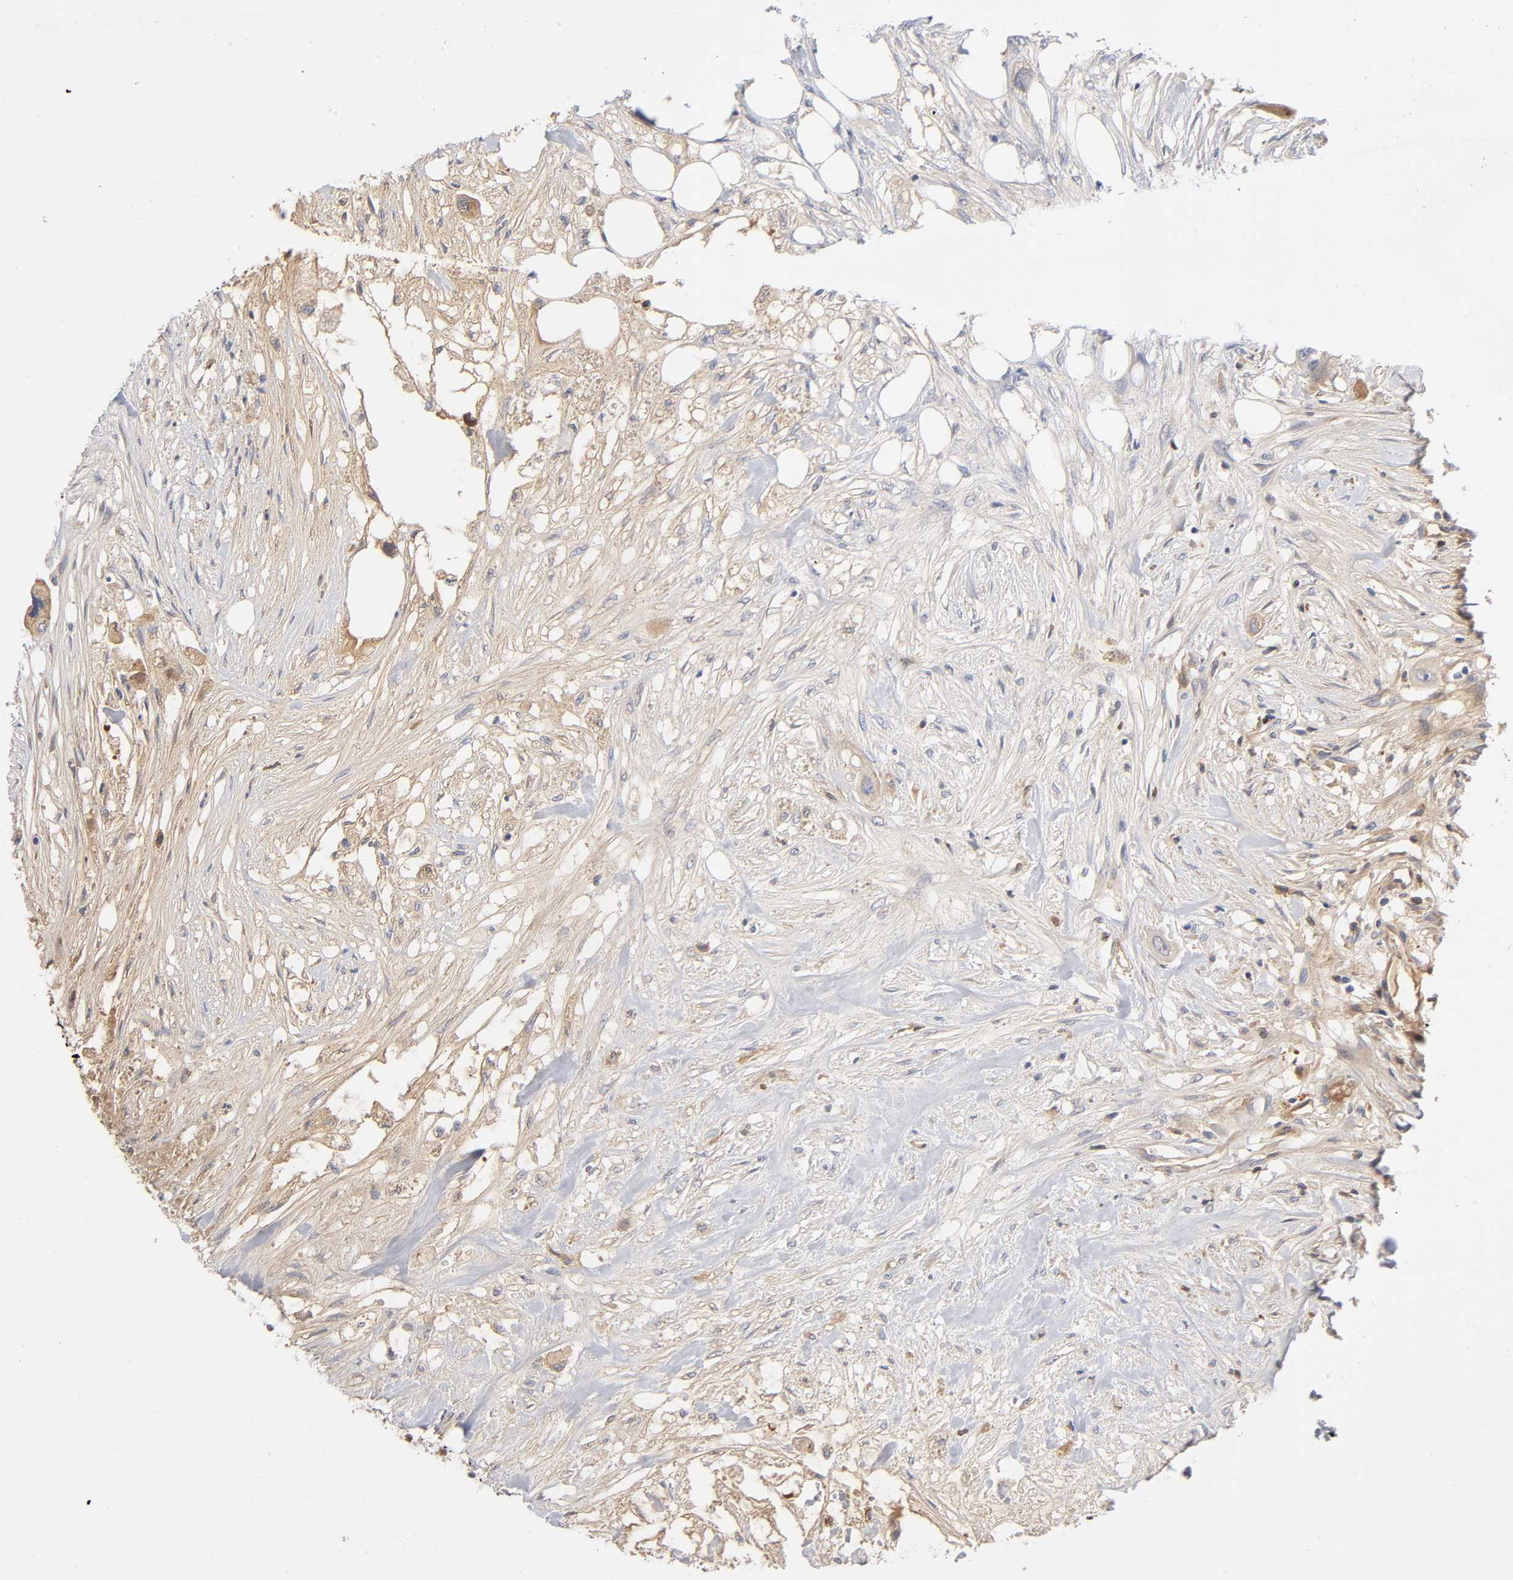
{"staining": {"intensity": "moderate", "quantity": "25%-75%", "location": "cytoplasmic/membranous"}, "tissue": "colorectal cancer", "cell_type": "Tumor cells", "image_type": "cancer", "snomed": [{"axis": "morphology", "description": "Adenocarcinoma, NOS"}, {"axis": "topography", "description": "Colon"}], "caption": "IHC (DAB) staining of human adenocarcinoma (colorectal) shows moderate cytoplasmic/membranous protein positivity in approximately 25%-75% of tumor cells. The staining is performed using DAB (3,3'-diaminobenzidine) brown chromogen to label protein expression. The nuclei are counter-stained blue using hematoxylin.", "gene": "NOVA1", "patient": {"sex": "female", "age": 57}}